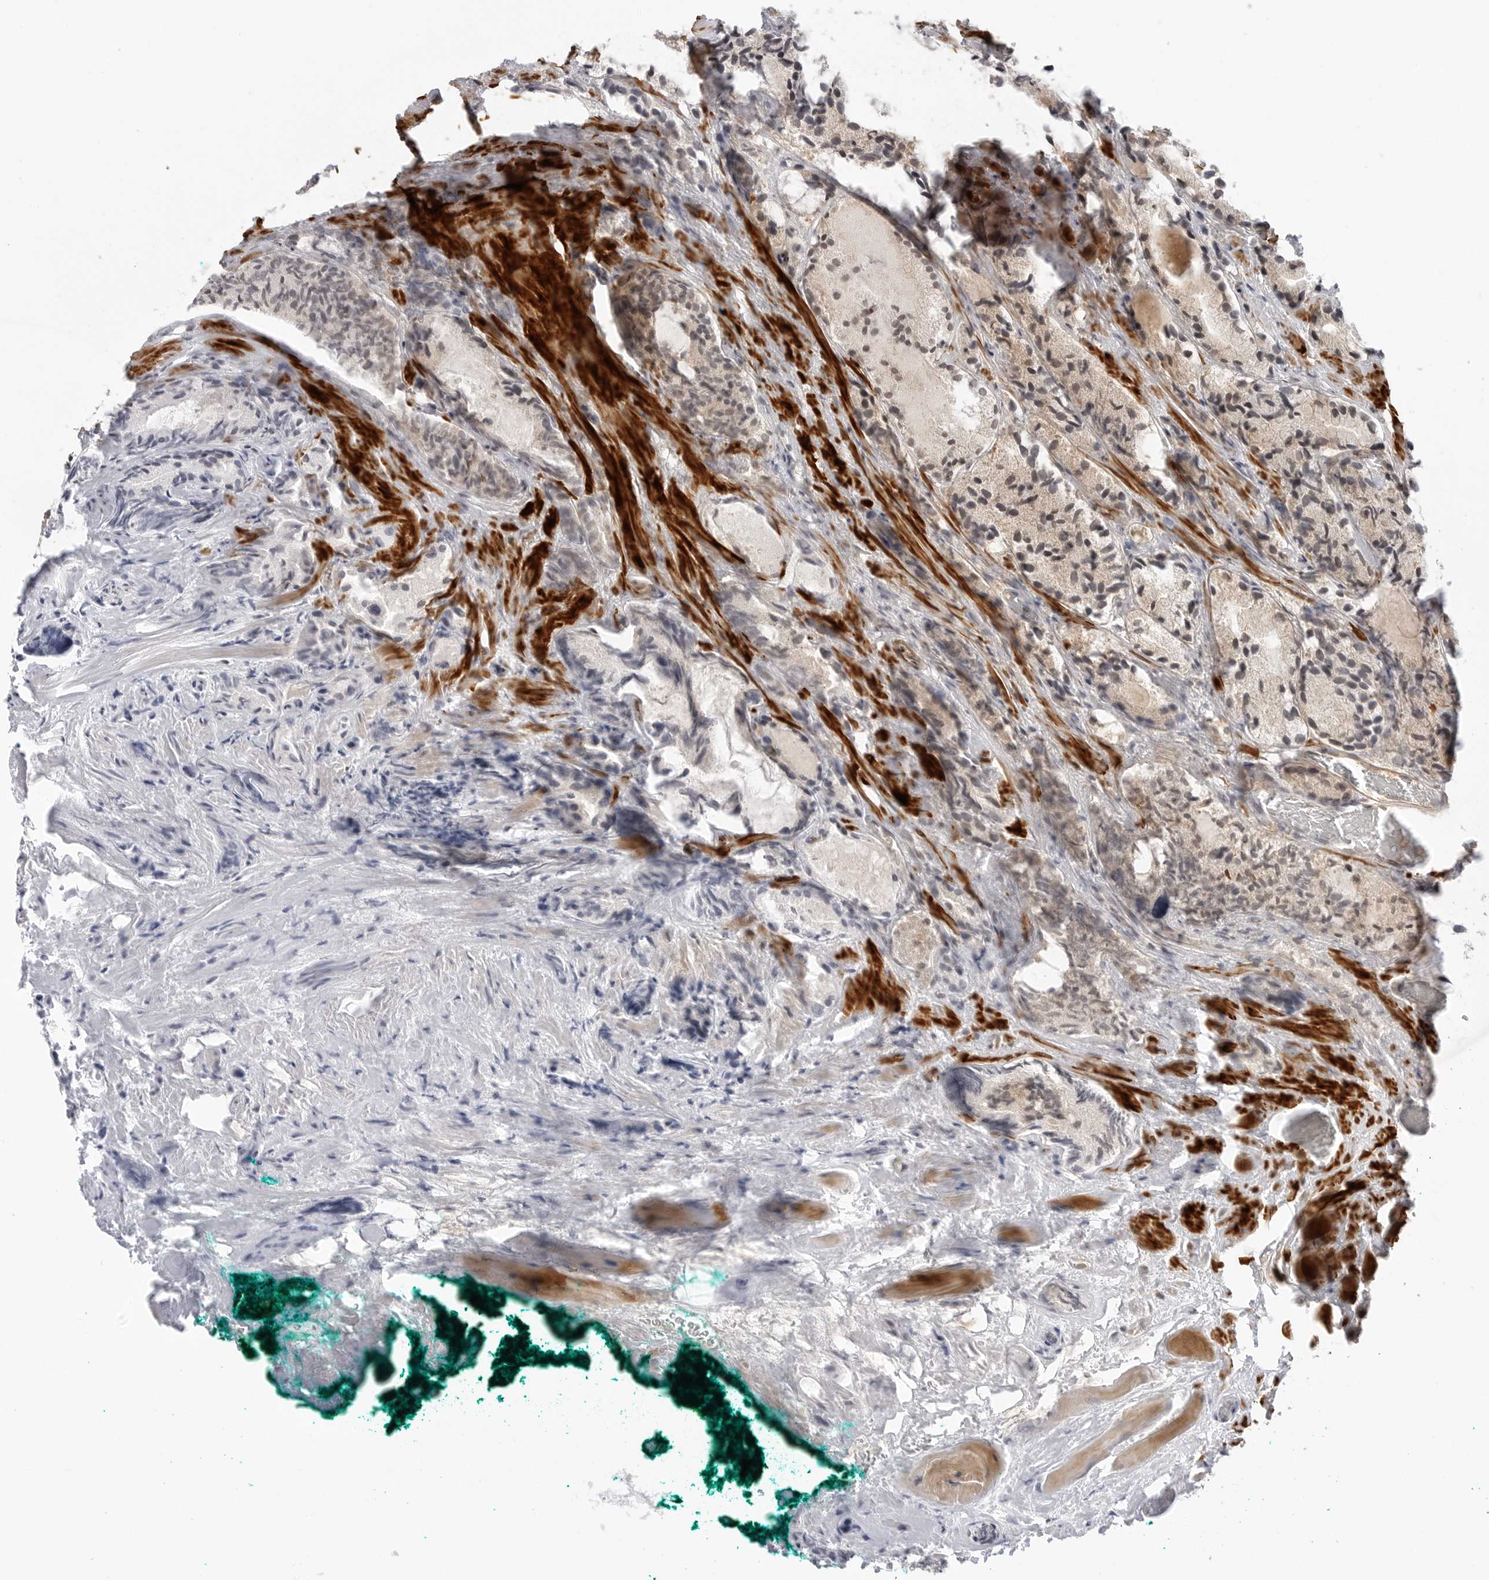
{"staining": {"intensity": "weak", "quantity": "25%-75%", "location": "cytoplasmic/membranous,nuclear"}, "tissue": "prostate cancer", "cell_type": "Tumor cells", "image_type": "cancer", "snomed": [{"axis": "morphology", "description": "Adenocarcinoma, Low grade"}, {"axis": "topography", "description": "Prostate"}], "caption": "Prostate cancer (adenocarcinoma (low-grade)) stained with DAB (3,3'-diaminobenzidine) immunohistochemistry (IHC) exhibits low levels of weak cytoplasmic/membranous and nuclear expression in about 25%-75% of tumor cells.", "gene": "MAP2K5", "patient": {"sex": "male", "age": 62}}